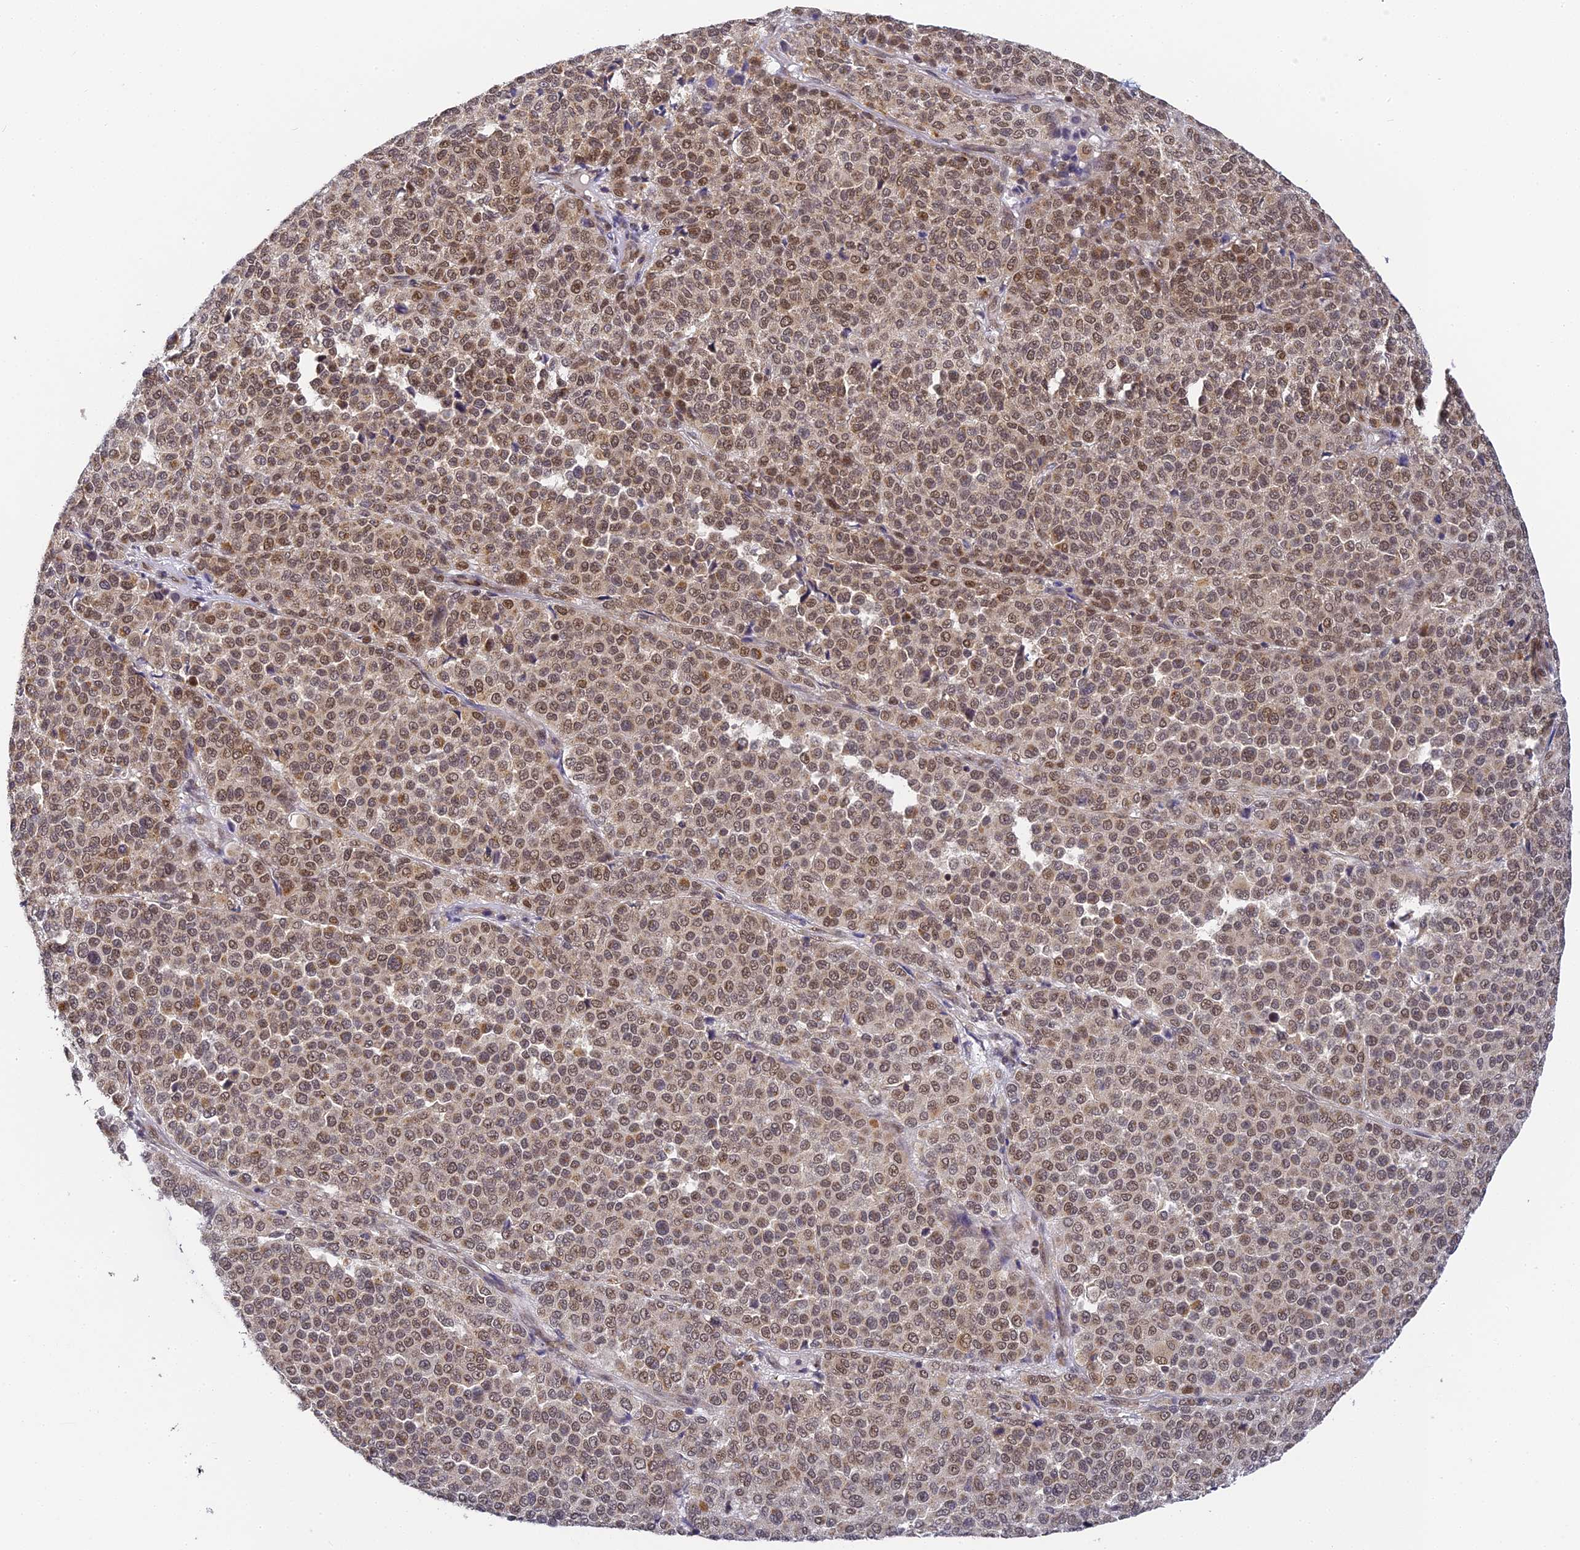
{"staining": {"intensity": "moderate", "quantity": ">75%", "location": "nuclear"}, "tissue": "melanoma", "cell_type": "Tumor cells", "image_type": "cancer", "snomed": [{"axis": "morphology", "description": "Malignant melanoma, Metastatic site"}, {"axis": "topography", "description": "Pancreas"}], "caption": "This image reveals immunohistochemistry staining of human malignant melanoma (metastatic site), with medium moderate nuclear staining in approximately >75% of tumor cells.", "gene": "DNAAF10", "patient": {"sex": "female", "age": 30}}